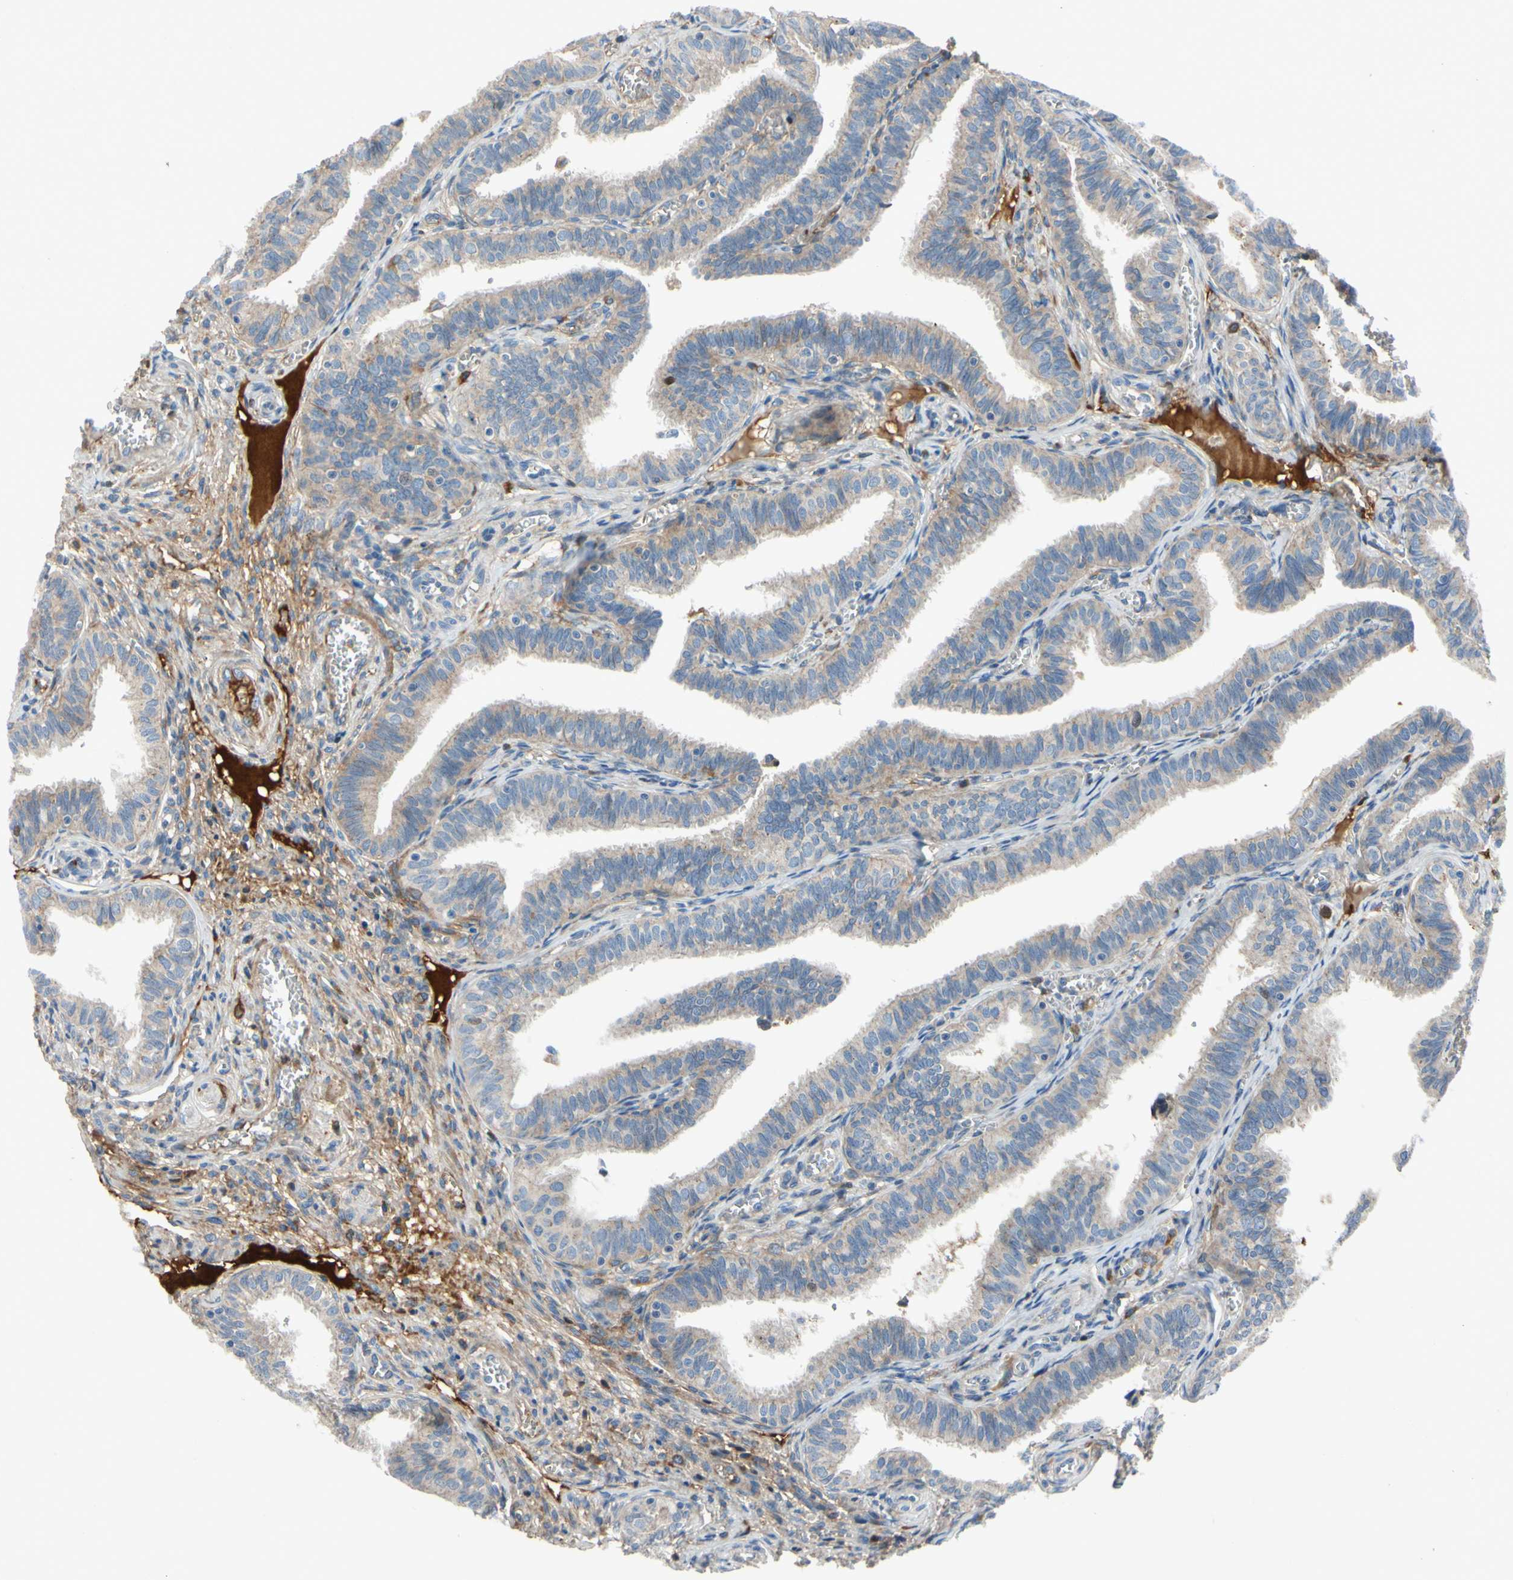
{"staining": {"intensity": "moderate", "quantity": "<25%", "location": "cytoplasmic/membranous"}, "tissue": "fallopian tube", "cell_type": "Glandular cells", "image_type": "normal", "snomed": [{"axis": "morphology", "description": "Normal tissue, NOS"}, {"axis": "topography", "description": "Fallopian tube"}], "caption": "A photomicrograph showing moderate cytoplasmic/membranous staining in about <25% of glandular cells in unremarkable fallopian tube, as visualized by brown immunohistochemical staining.", "gene": "HJURP", "patient": {"sex": "female", "age": 46}}